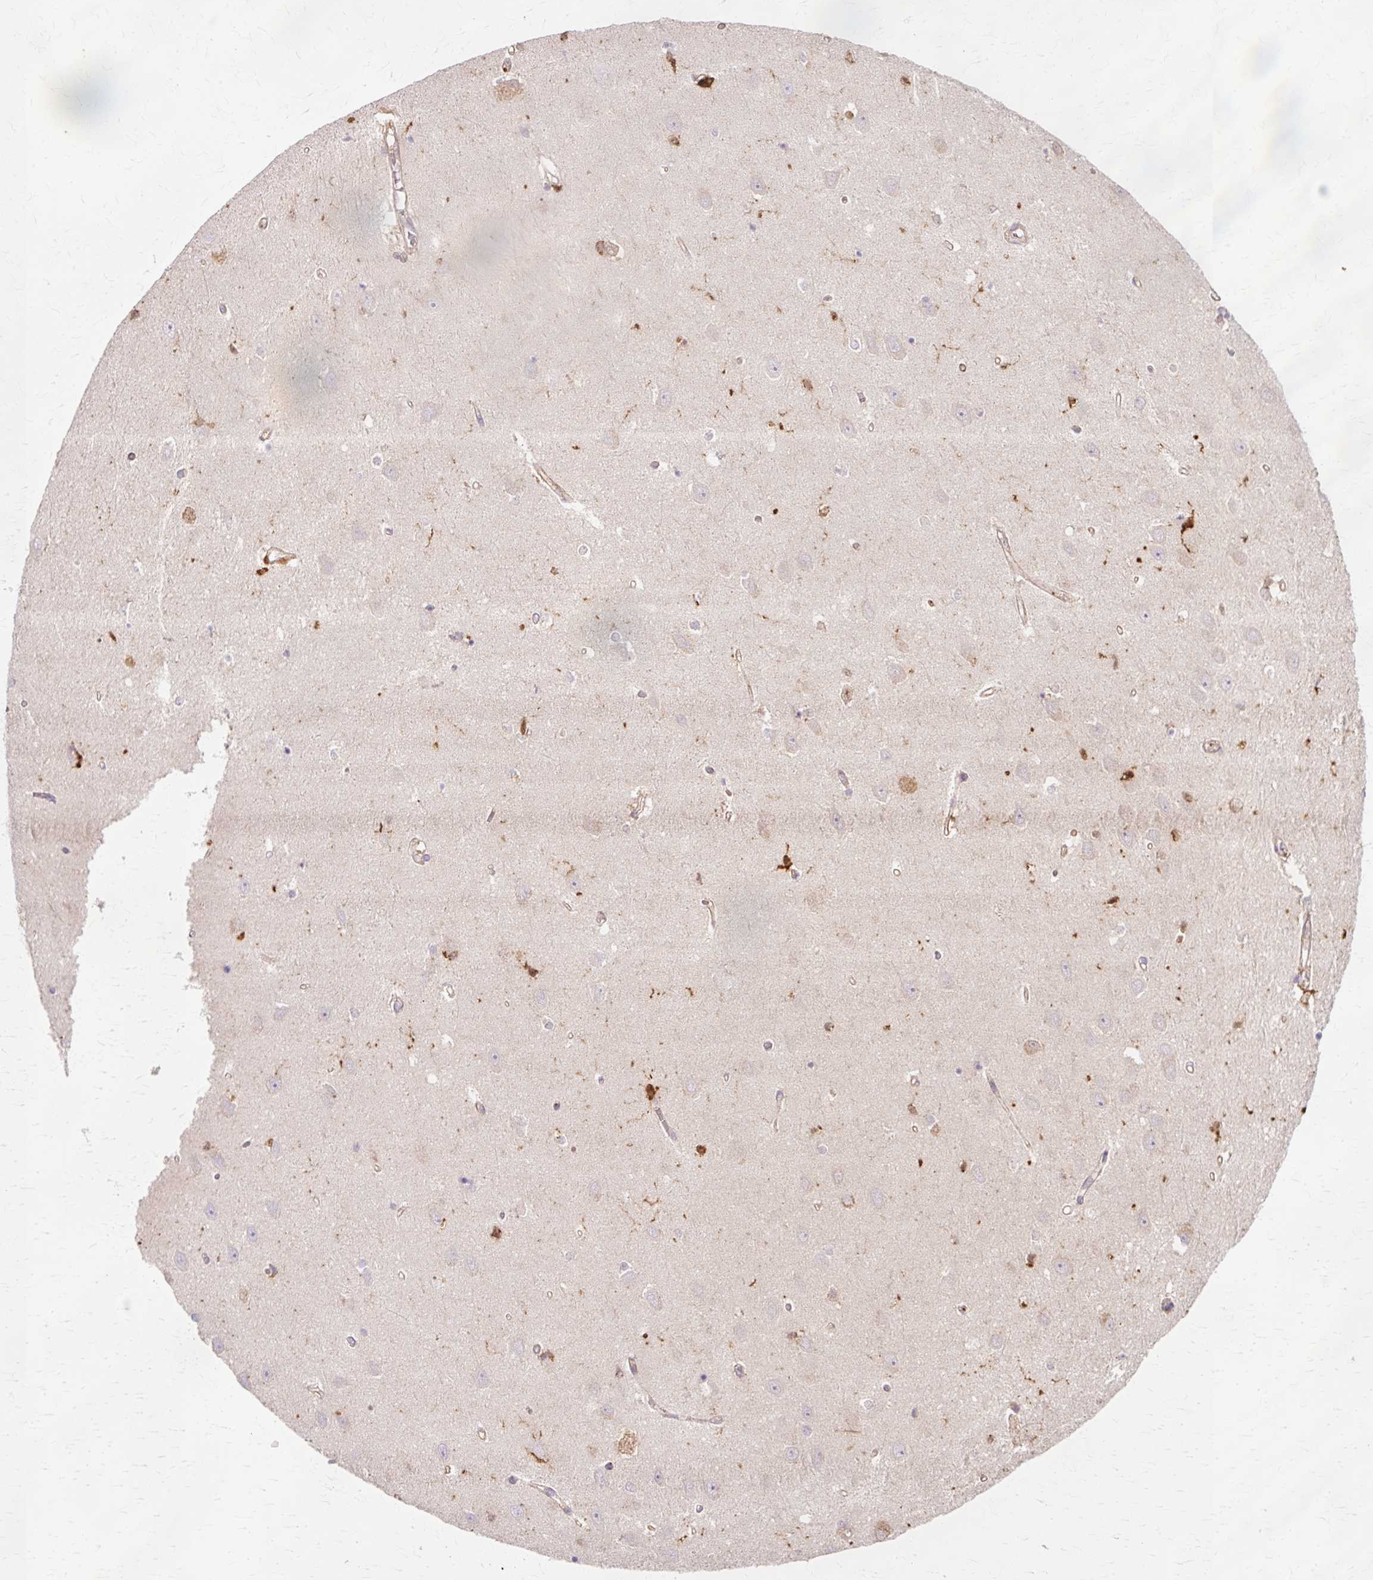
{"staining": {"intensity": "strong", "quantity": "<25%", "location": "cytoplasmic/membranous"}, "tissue": "hippocampus", "cell_type": "Glial cells", "image_type": "normal", "snomed": [{"axis": "morphology", "description": "Normal tissue, NOS"}, {"axis": "topography", "description": "Hippocampus"}], "caption": "This image shows normal hippocampus stained with IHC to label a protein in brown. The cytoplasmic/membranous of glial cells show strong positivity for the protein. Nuclei are counter-stained blue.", "gene": "GPX1", "patient": {"sex": "female", "age": 64}}